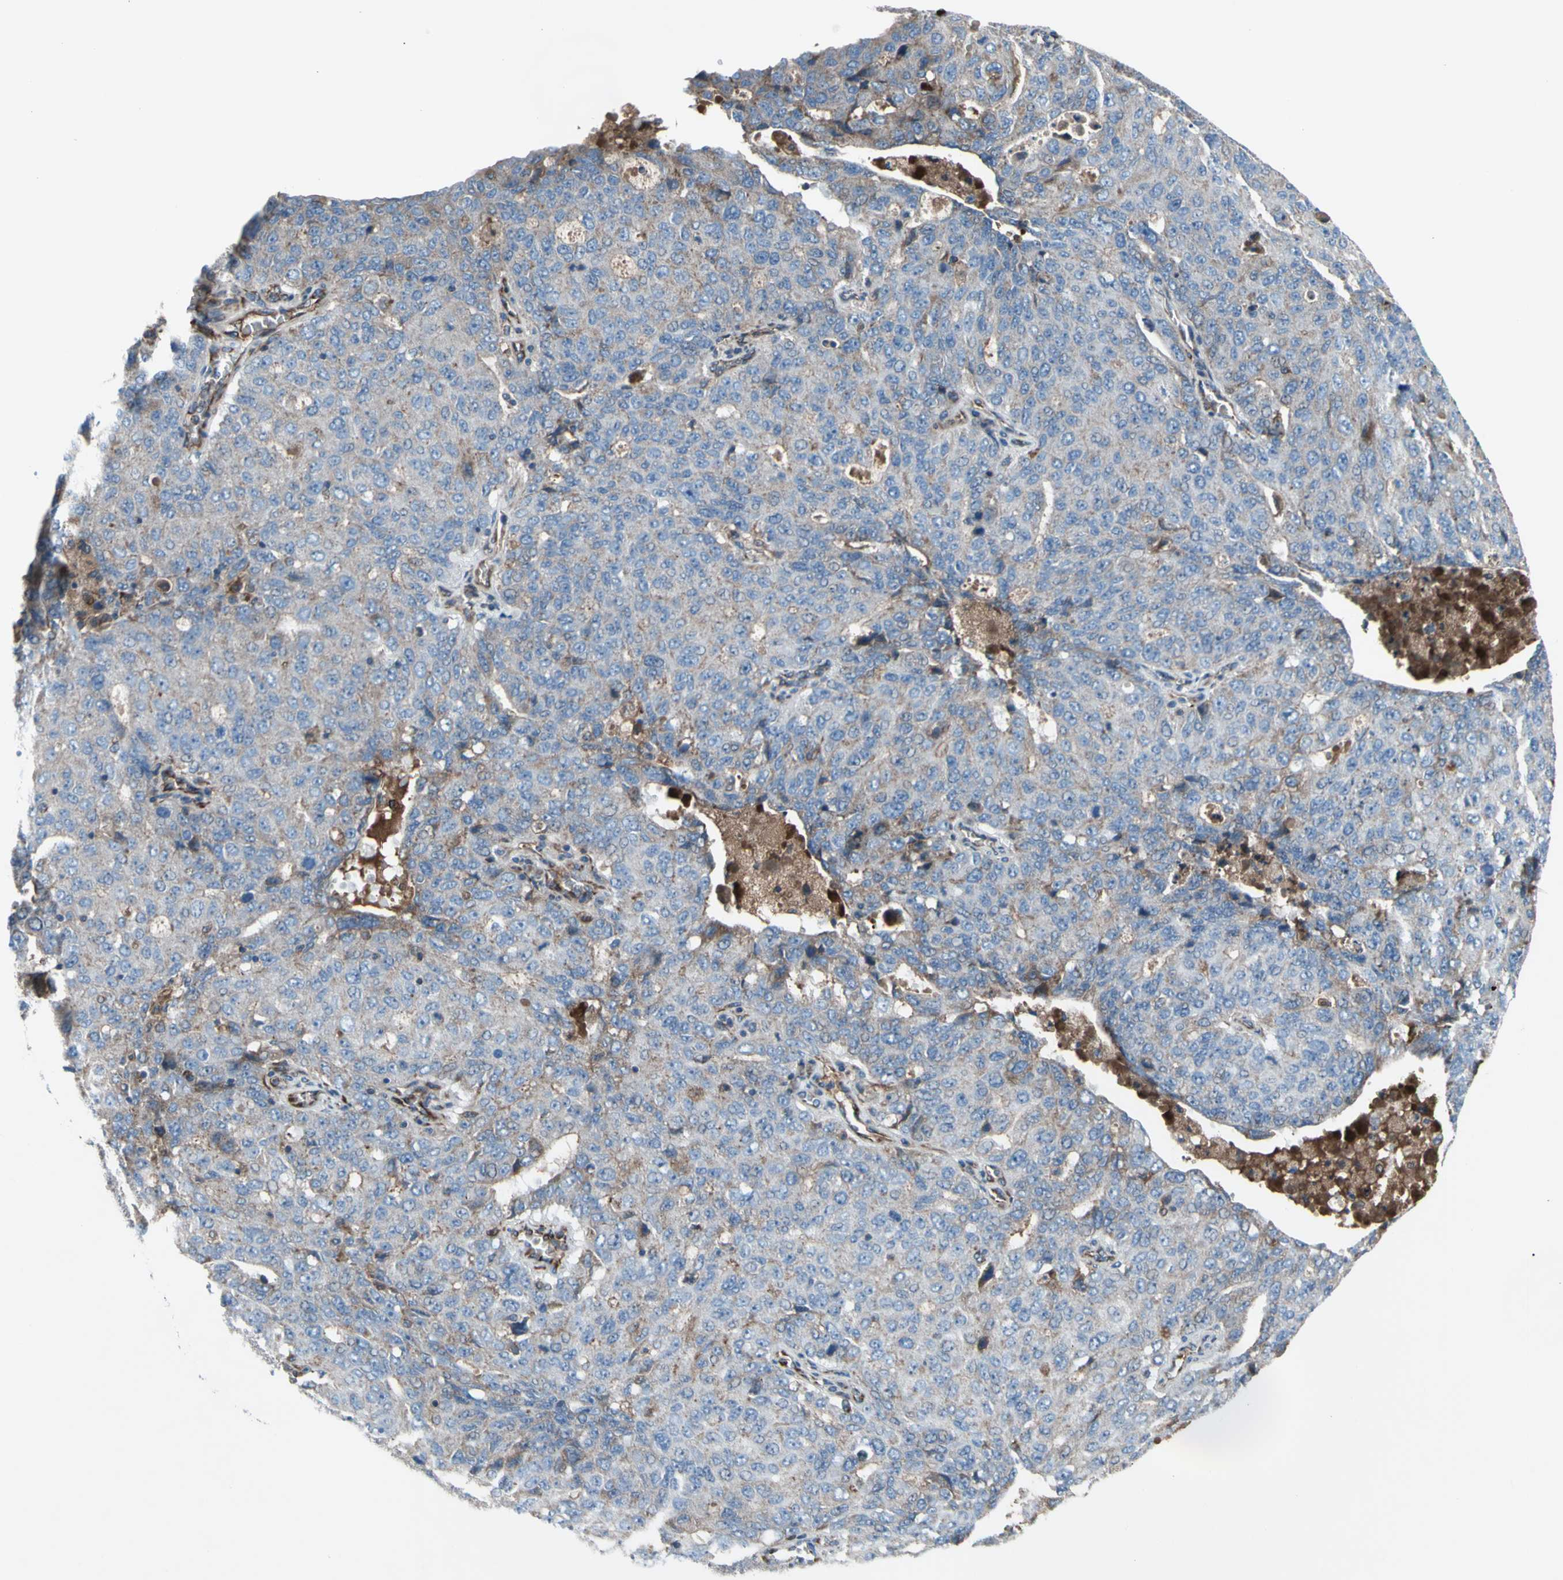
{"staining": {"intensity": "weak", "quantity": ">75%", "location": "cytoplasmic/membranous"}, "tissue": "ovarian cancer", "cell_type": "Tumor cells", "image_type": "cancer", "snomed": [{"axis": "morphology", "description": "Carcinoma, endometroid"}, {"axis": "topography", "description": "Ovary"}], "caption": "Tumor cells exhibit low levels of weak cytoplasmic/membranous expression in approximately >75% of cells in ovarian cancer.", "gene": "EMC7", "patient": {"sex": "female", "age": 62}}